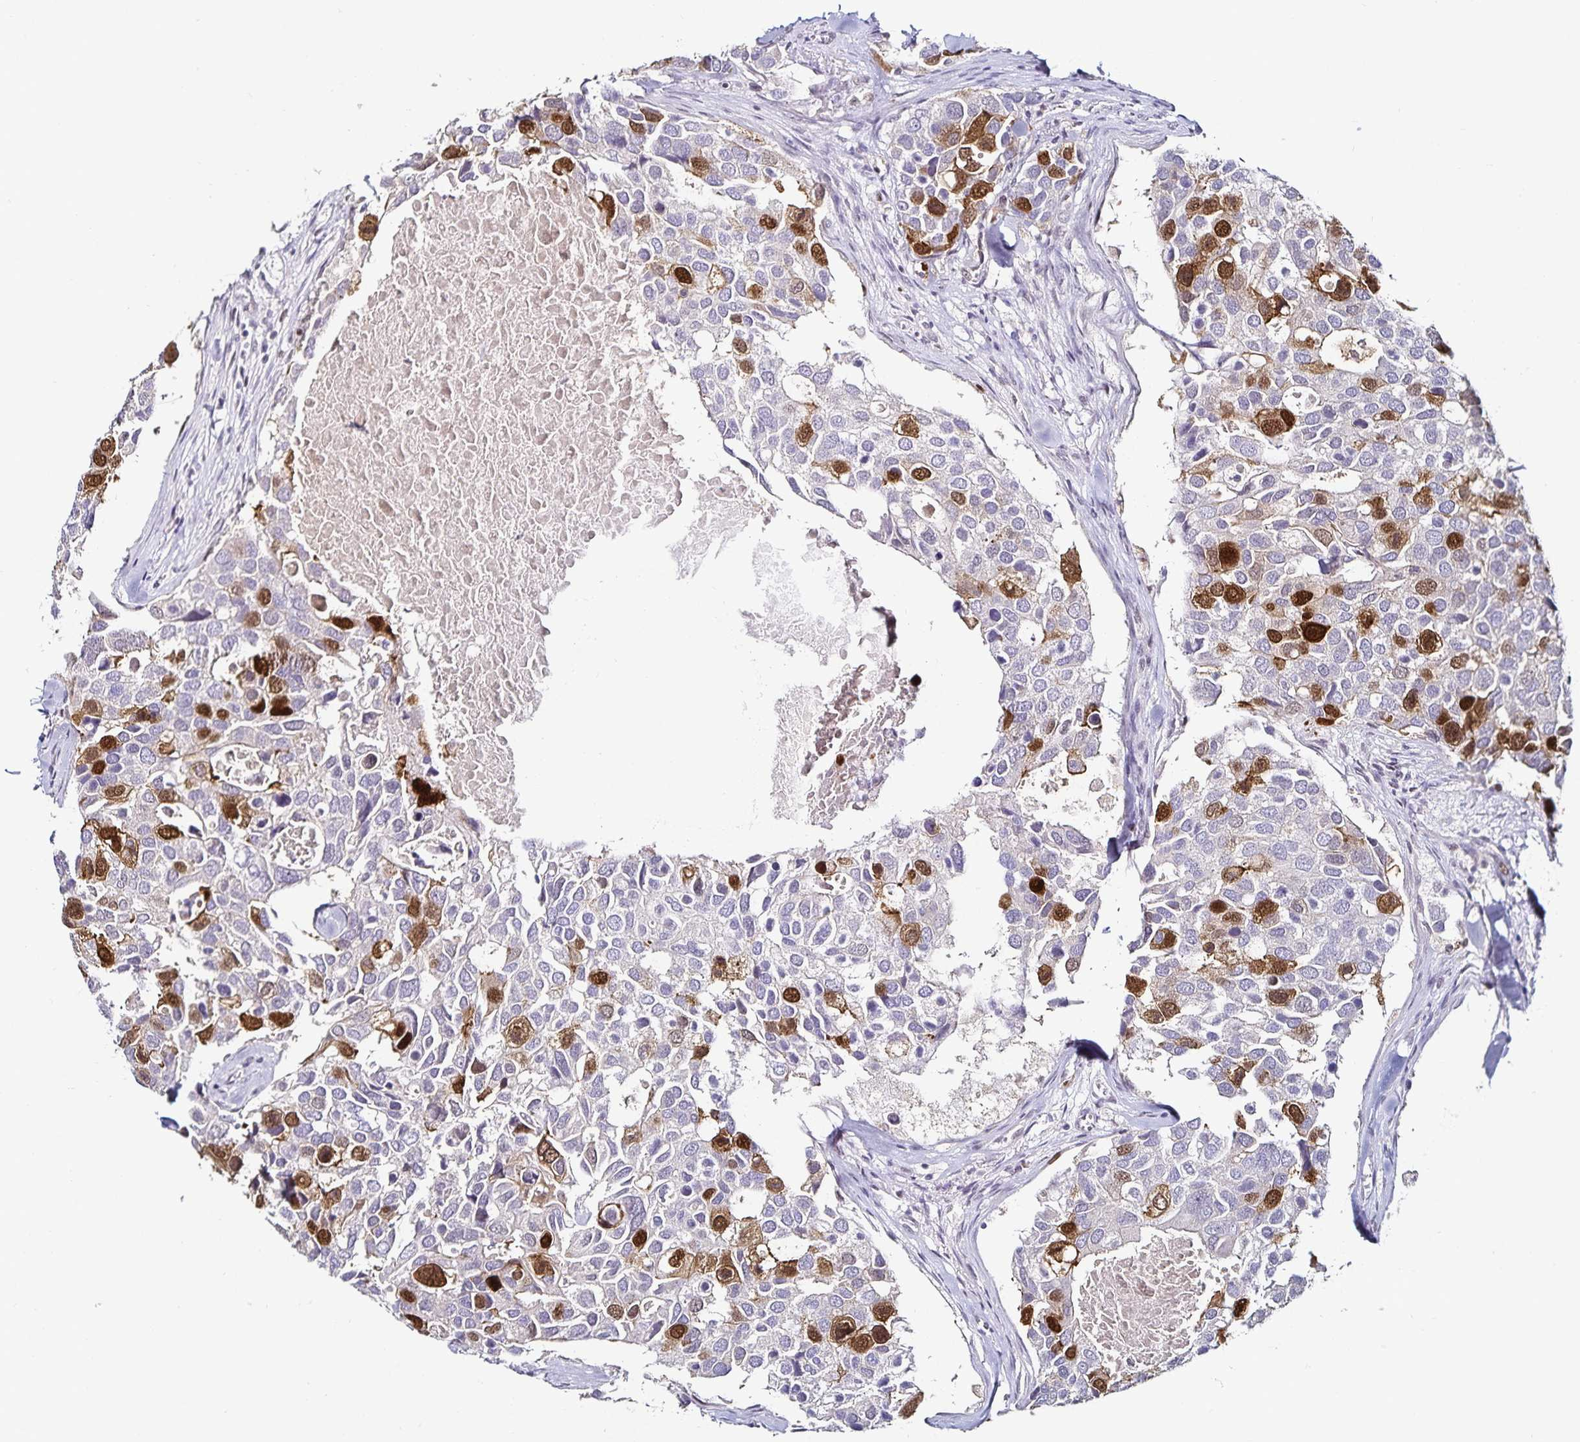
{"staining": {"intensity": "strong", "quantity": "<25%", "location": "nuclear"}, "tissue": "breast cancer", "cell_type": "Tumor cells", "image_type": "cancer", "snomed": [{"axis": "morphology", "description": "Duct carcinoma"}, {"axis": "topography", "description": "Breast"}], "caption": "About <25% of tumor cells in human intraductal carcinoma (breast) exhibit strong nuclear protein expression as visualized by brown immunohistochemical staining.", "gene": "ANLN", "patient": {"sex": "female", "age": 83}}